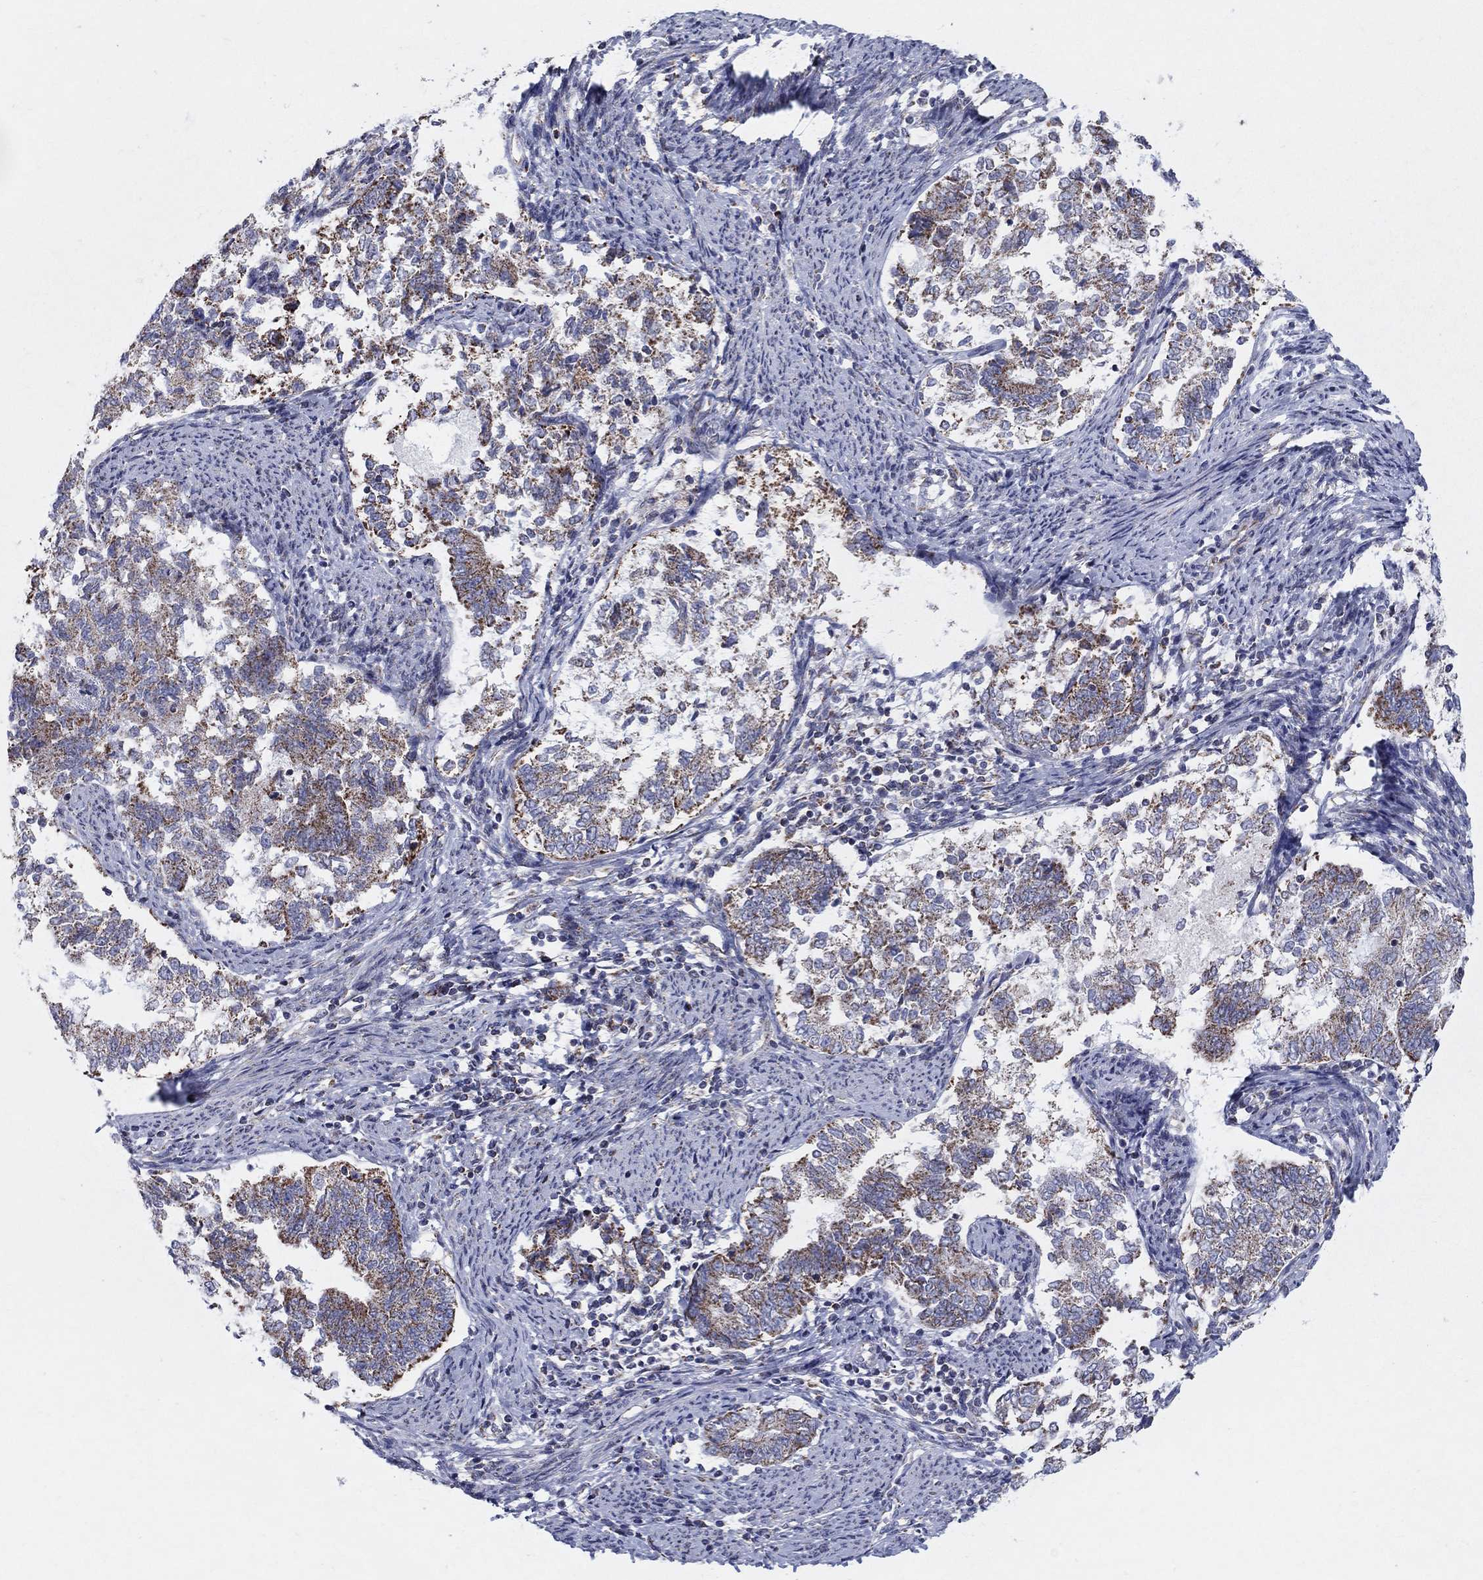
{"staining": {"intensity": "strong", "quantity": "25%-75%", "location": "cytoplasmic/membranous"}, "tissue": "endometrial cancer", "cell_type": "Tumor cells", "image_type": "cancer", "snomed": [{"axis": "morphology", "description": "Adenocarcinoma, NOS"}, {"axis": "topography", "description": "Endometrium"}], "caption": "The image exhibits a brown stain indicating the presence of a protein in the cytoplasmic/membranous of tumor cells in endometrial cancer (adenocarcinoma).", "gene": "KISS1R", "patient": {"sex": "female", "age": 65}}